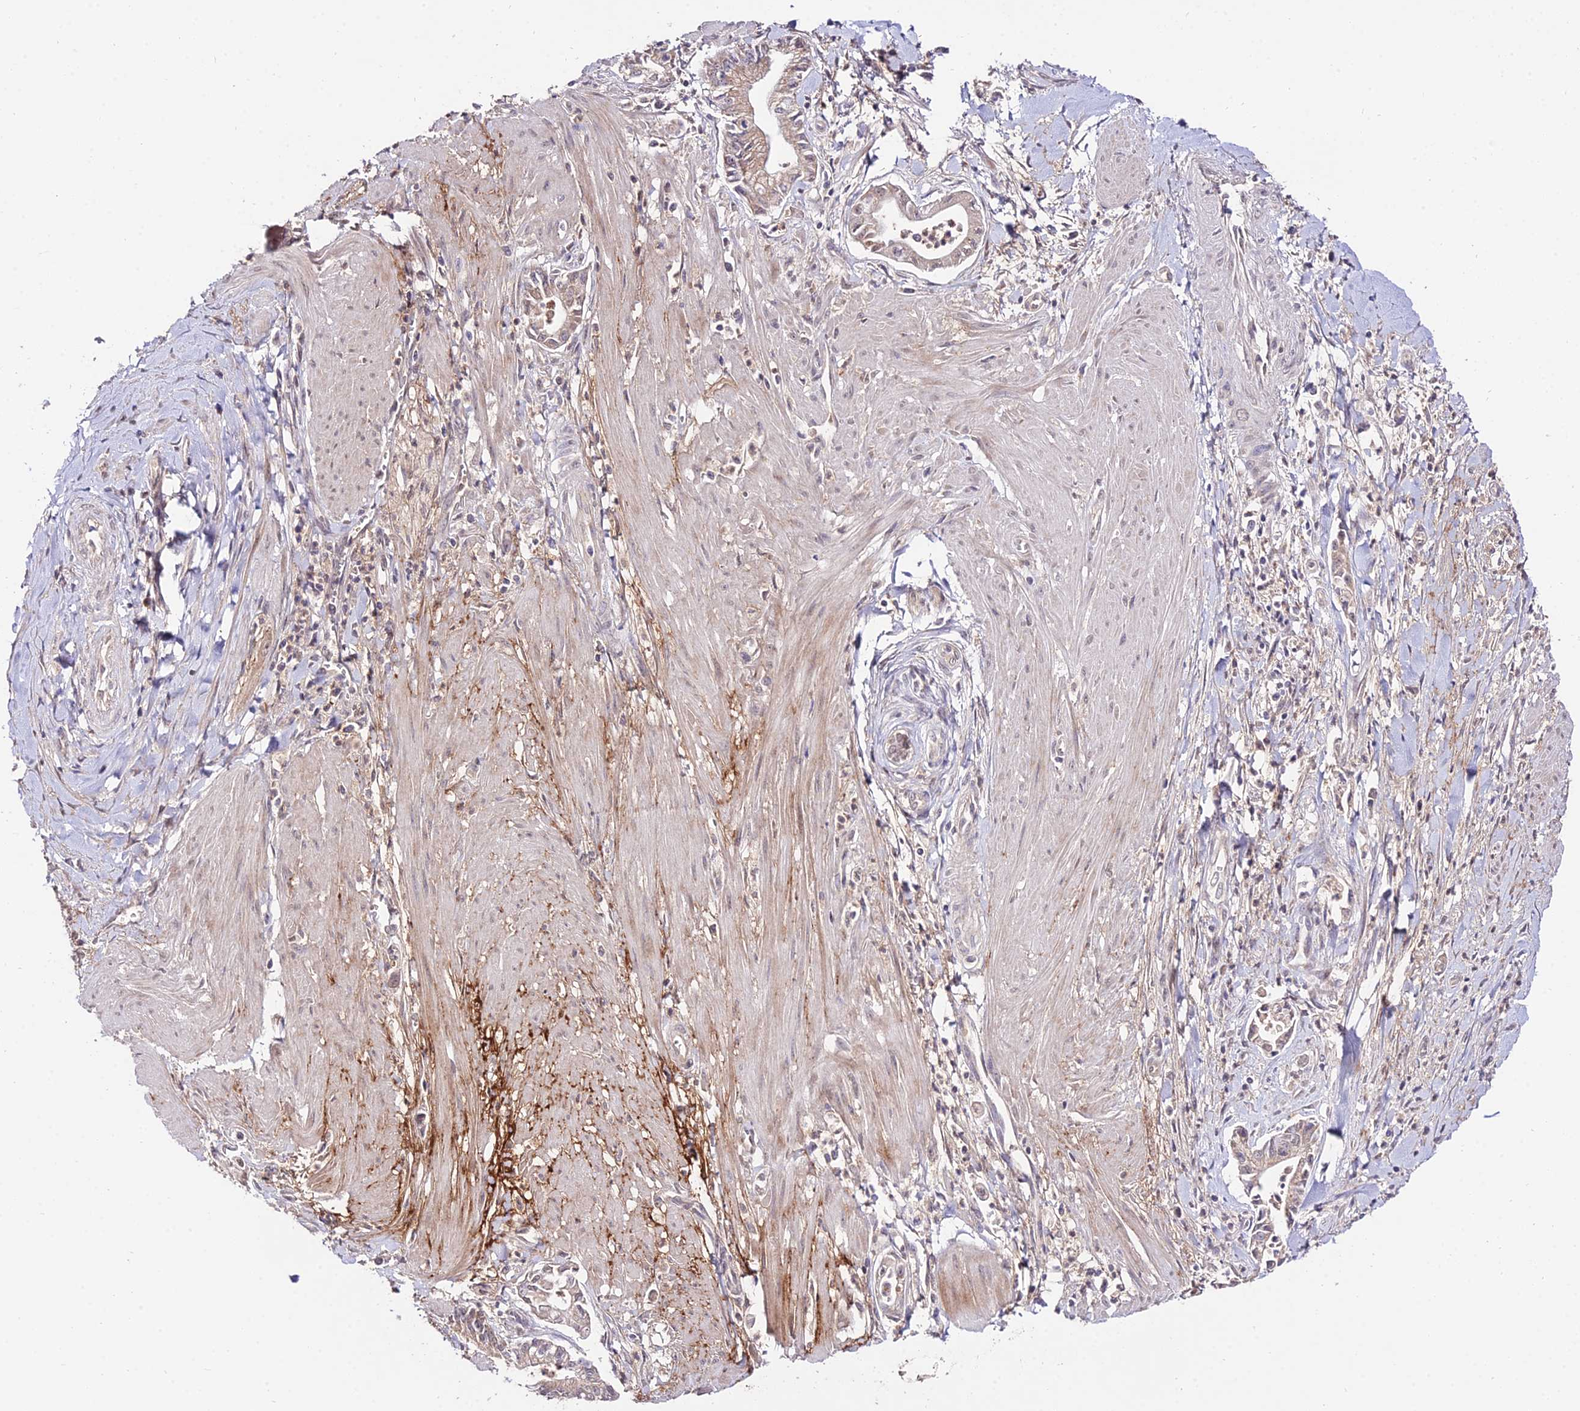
{"staining": {"intensity": "weak", "quantity": "25%-75%", "location": "cytoplasmic/membranous"}, "tissue": "pancreatic cancer", "cell_type": "Tumor cells", "image_type": "cancer", "snomed": [{"axis": "morphology", "description": "Adenocarcinoma, NOS"}, {"axis": "topography", "description": "Pancreas"}], "caption": "High-power microscopy captured an immunohistochemistry (IHC) photomicrograph of pancreatic adenocarcinoma, revealing weak cytoplasmic/membranous expression in about 25%-75% of tumor cells.", "gene": "WDR5B", "patient": {"sex": "male", "age": 78}}